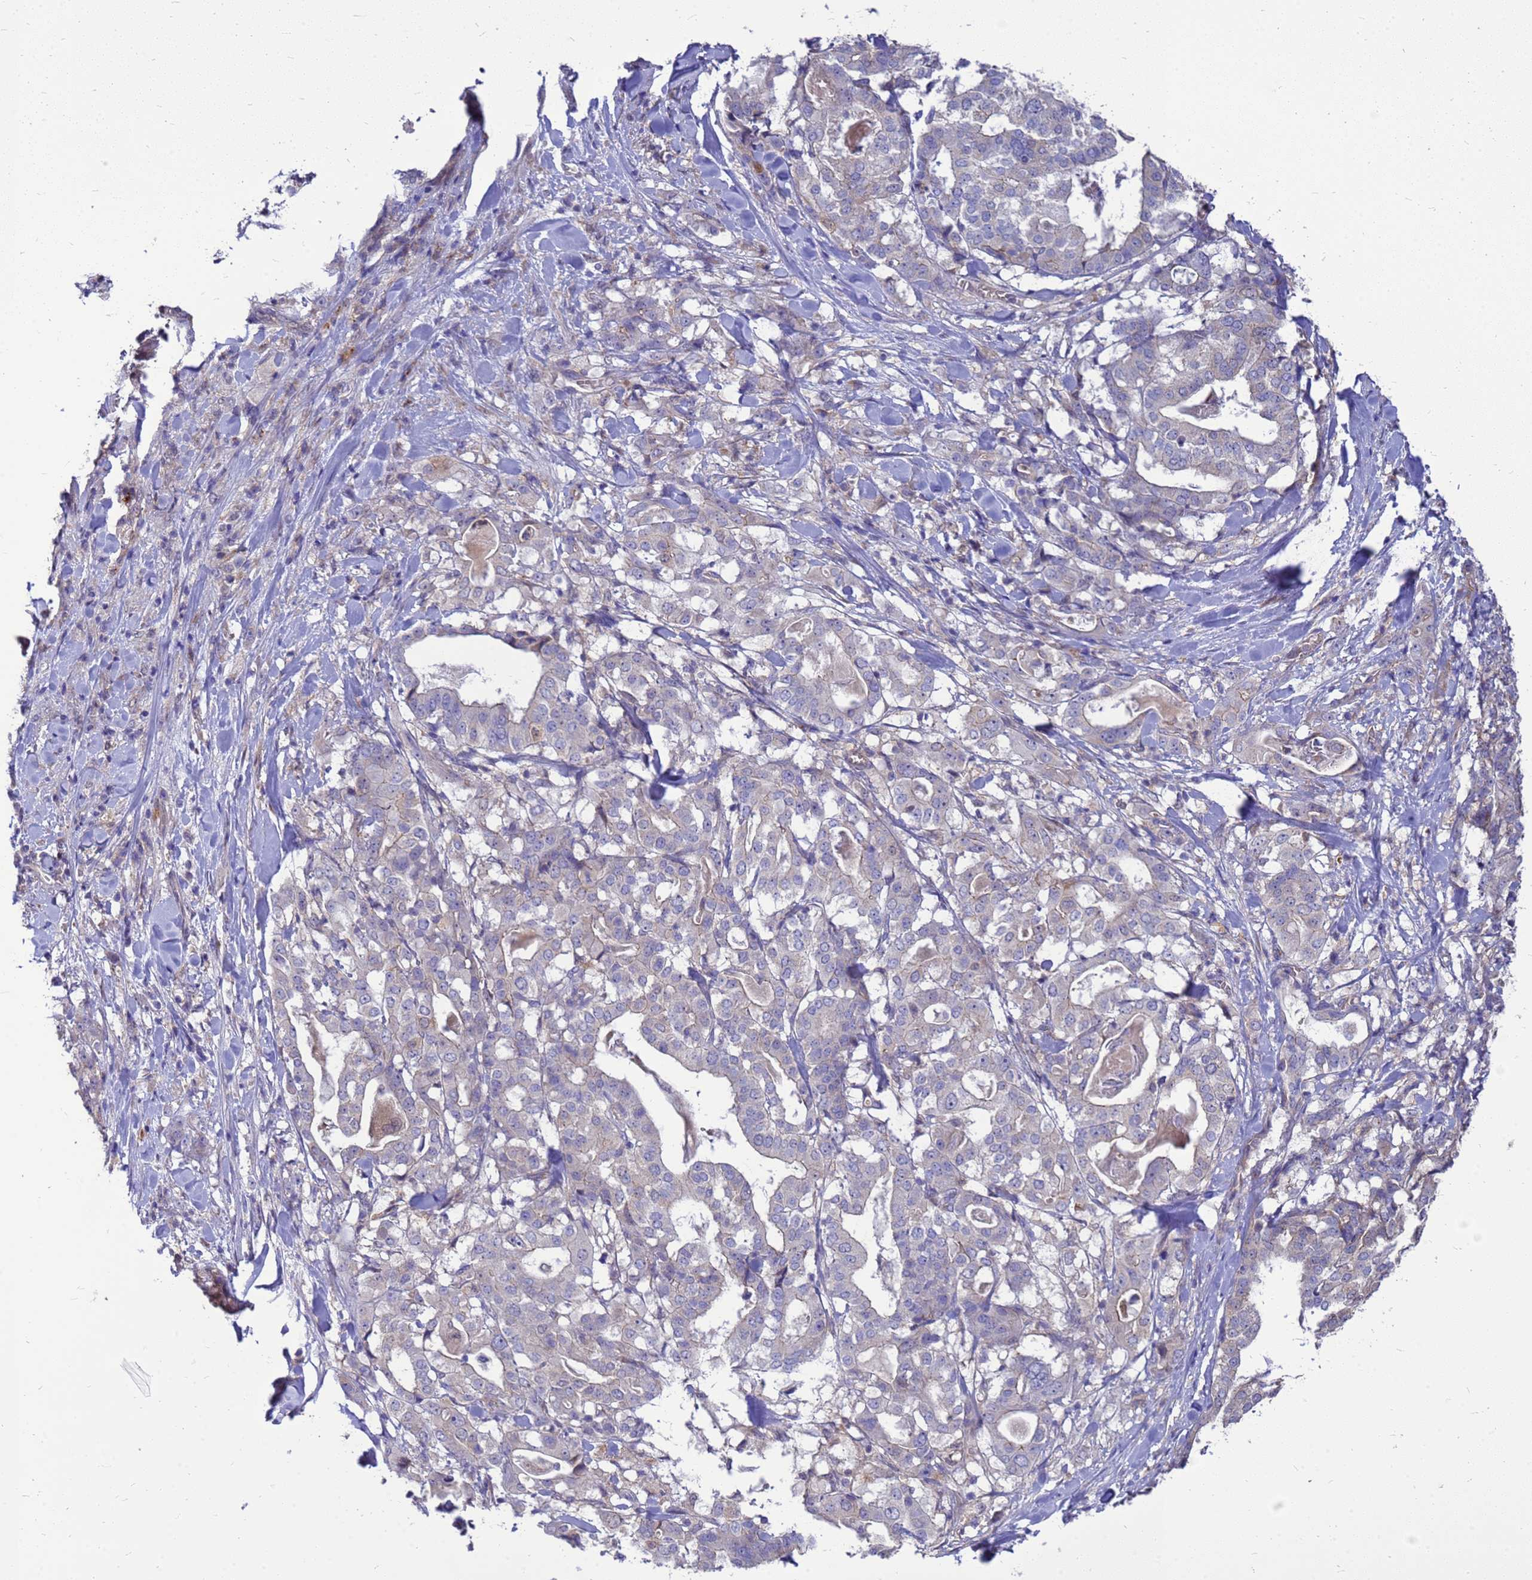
{"staining": {"intensity": "negative", "quantity": "none", "location": "none"}, "tissue": "stomach cancer", "cell_type": "Tumor cells", "image_type": "cancer", "snomed": [{"axis": "morphology", "description": "Adenocarcinoma, NOS"}, {"axis": "topography", "description": "Stomach"}], "caption": "Protein analysis of stomach adenocarcinoma shows no significant positivity in tumor cells. The staining is performed using DAB (3,3'-diaminobenzidine) brown chromogen with nuclei counter-stained in using hematoxylin.", "gene": "EIF4EBP3", "patient": {"sex": "male", "age": 48}}